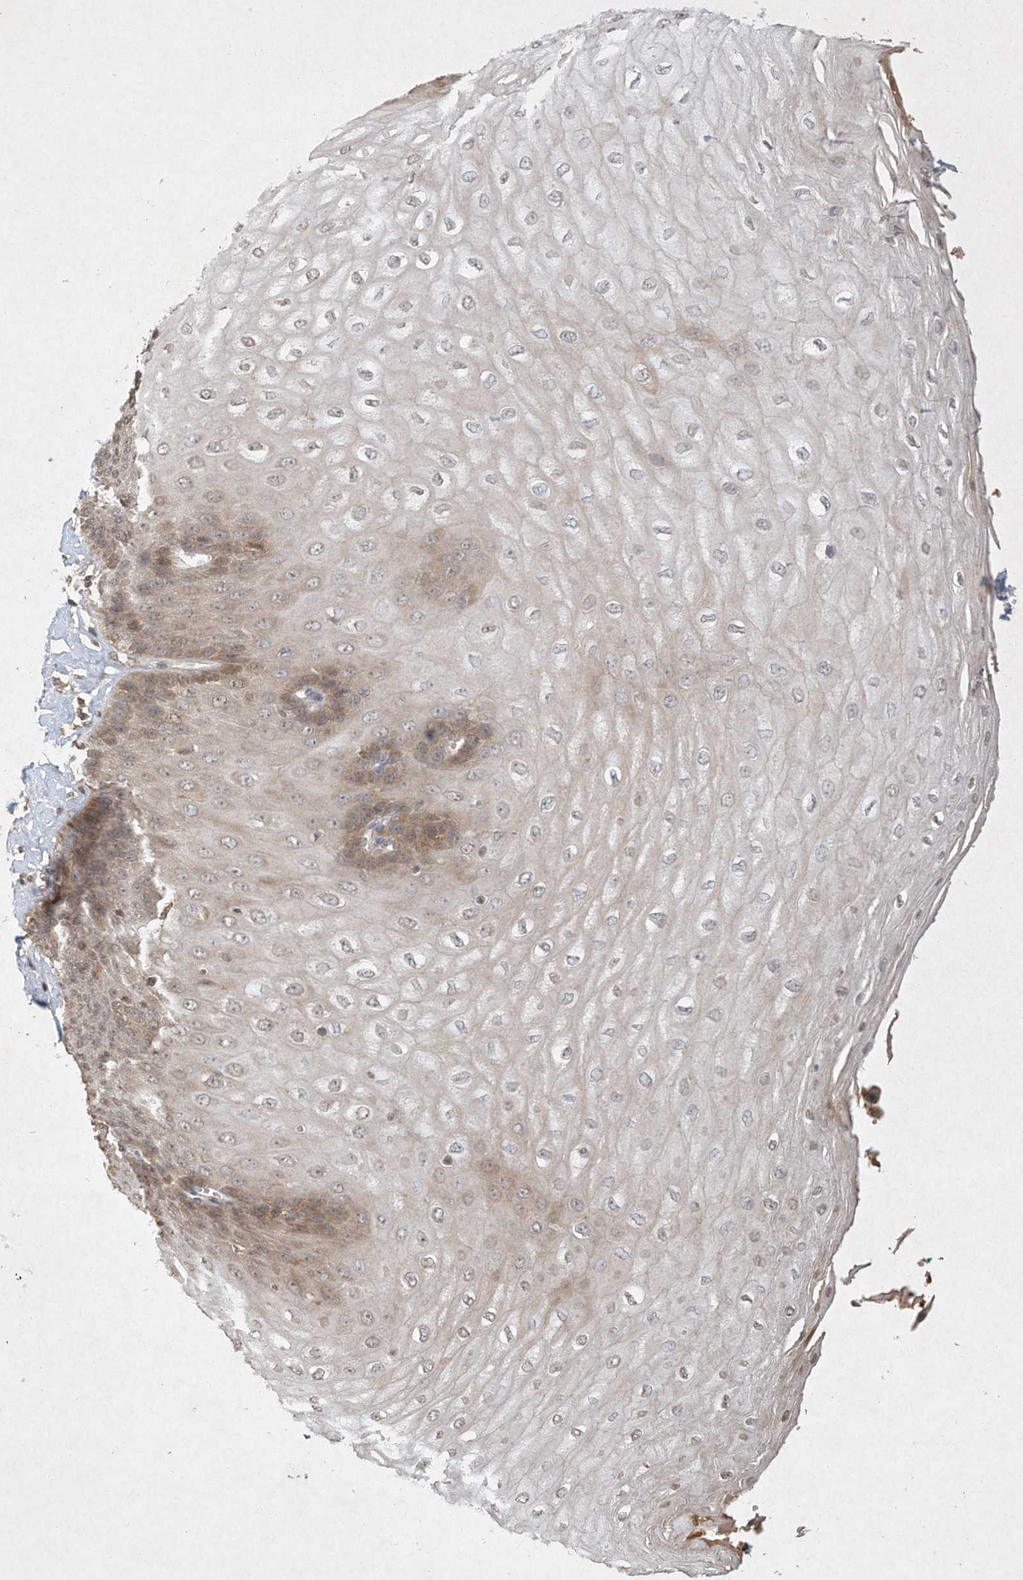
{"staining": {"intensity": "moderate", "quantity": ">75%", "location": "cytoplasmic/membranous,nuclear"}, "tissue": "esophagus", "cell_type": "Squamous epithelial cells", "image_type": "normal", "snomed": [{"axis": "morphology", "description": "Normal tissue, NOS"}, {"axis": "topography", "description": "Esophagus"}], "caption": "A histopathology image of esophagus stained for a protein reveals moderate cytoplasmic/membranous,nuclear brown staining in squamous epithelial cells.", "gene": "BTRC", "patient": {"sex": "male", "age": 60}}